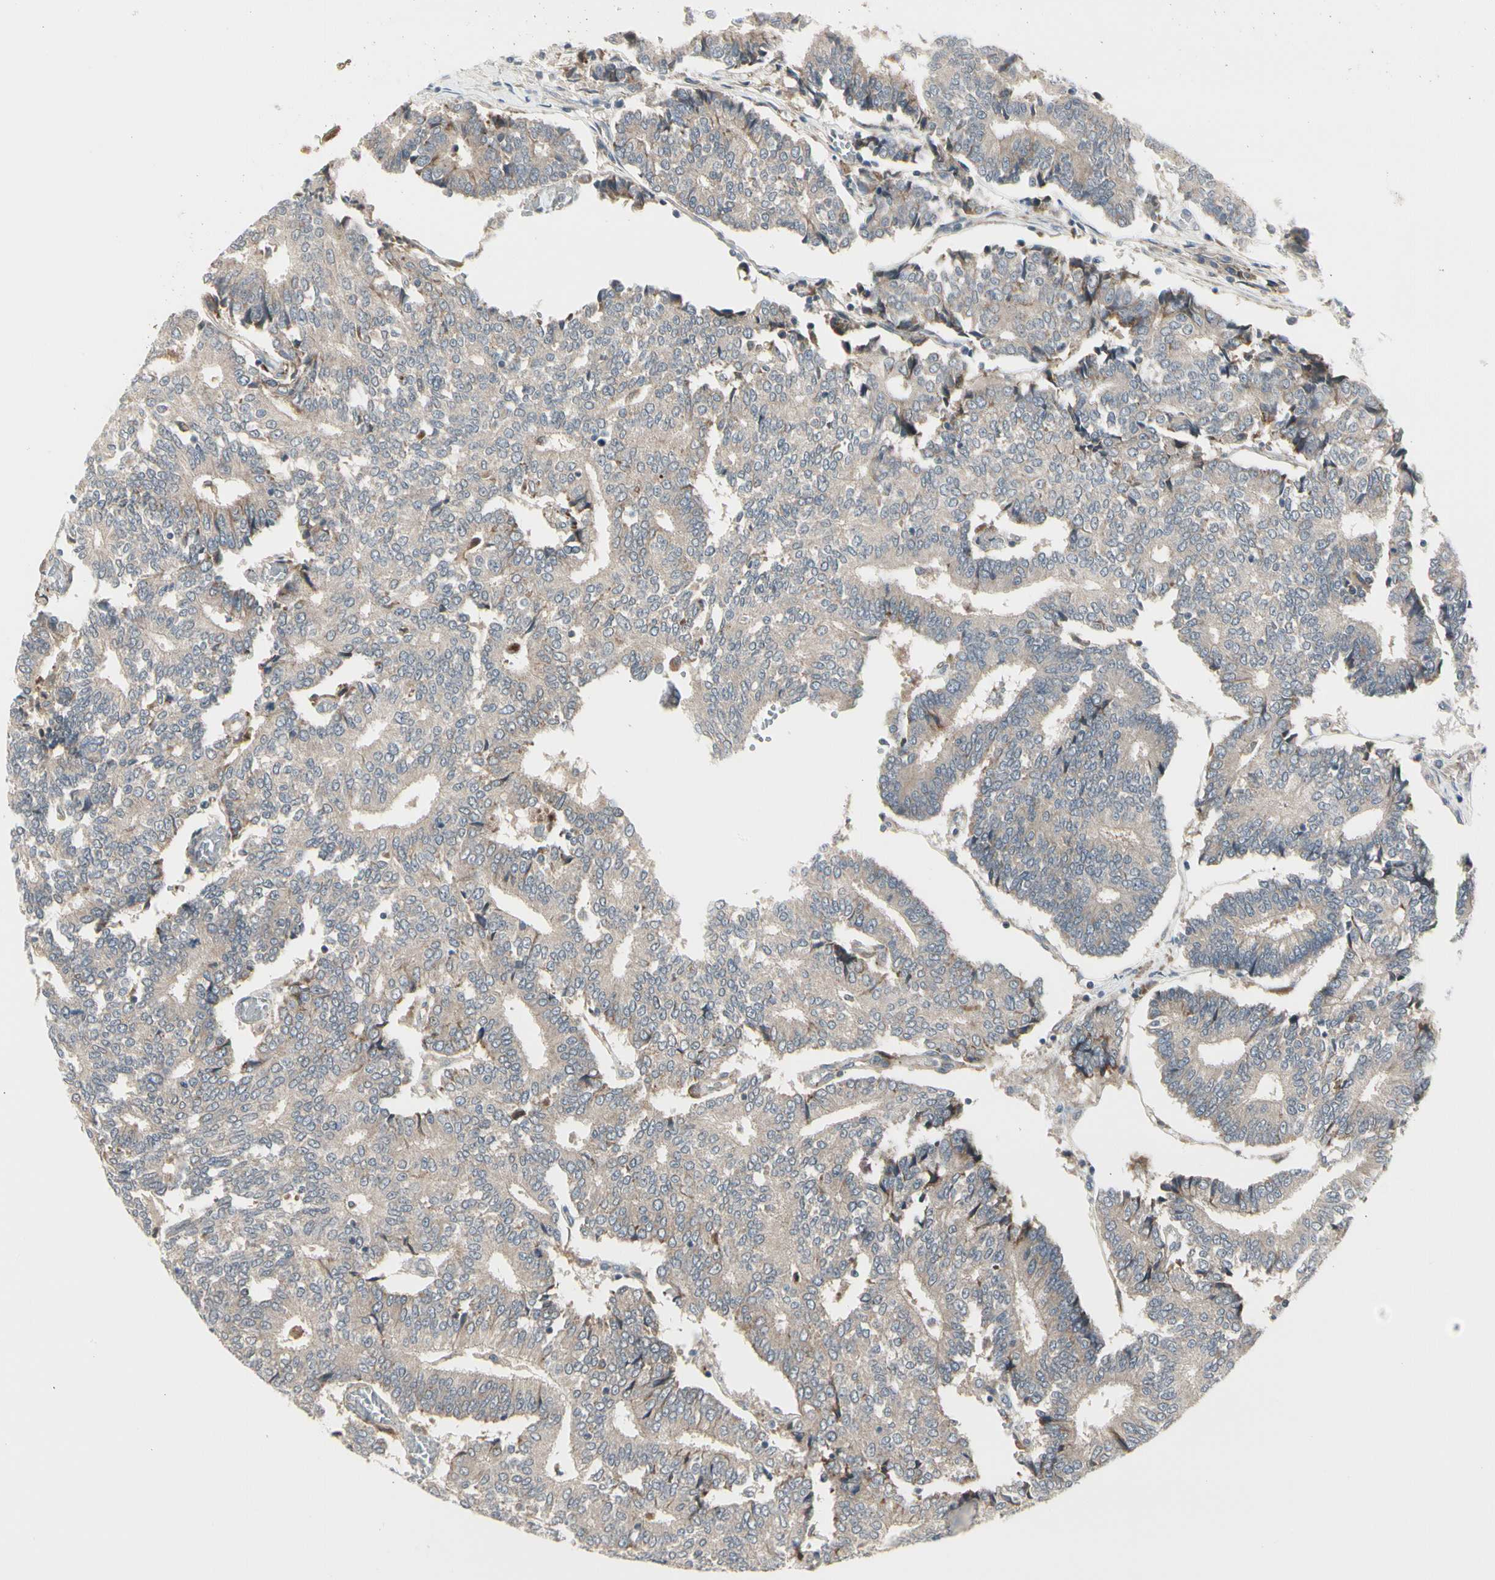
{"staining": {"intensity": "negative", "quantity": "none", "location": "none"}, "tissue": "prostate cancer", "cell_type": "Tumor cells", "image_type": "cancer", "snomed": [{"axis": "morphology", "description": "Adenocarcinoma, High grade"}, {"axis": "topography", "description": "Prostate"}], "caption": "High magnification brightfield microscopy of prostate cancer stained with DAB (brown) and counterstained with hematoxylin (blue): tumor cells show no significant staining.", "gene": "GRN", "patient": {"sex": "male", "age": 55}}